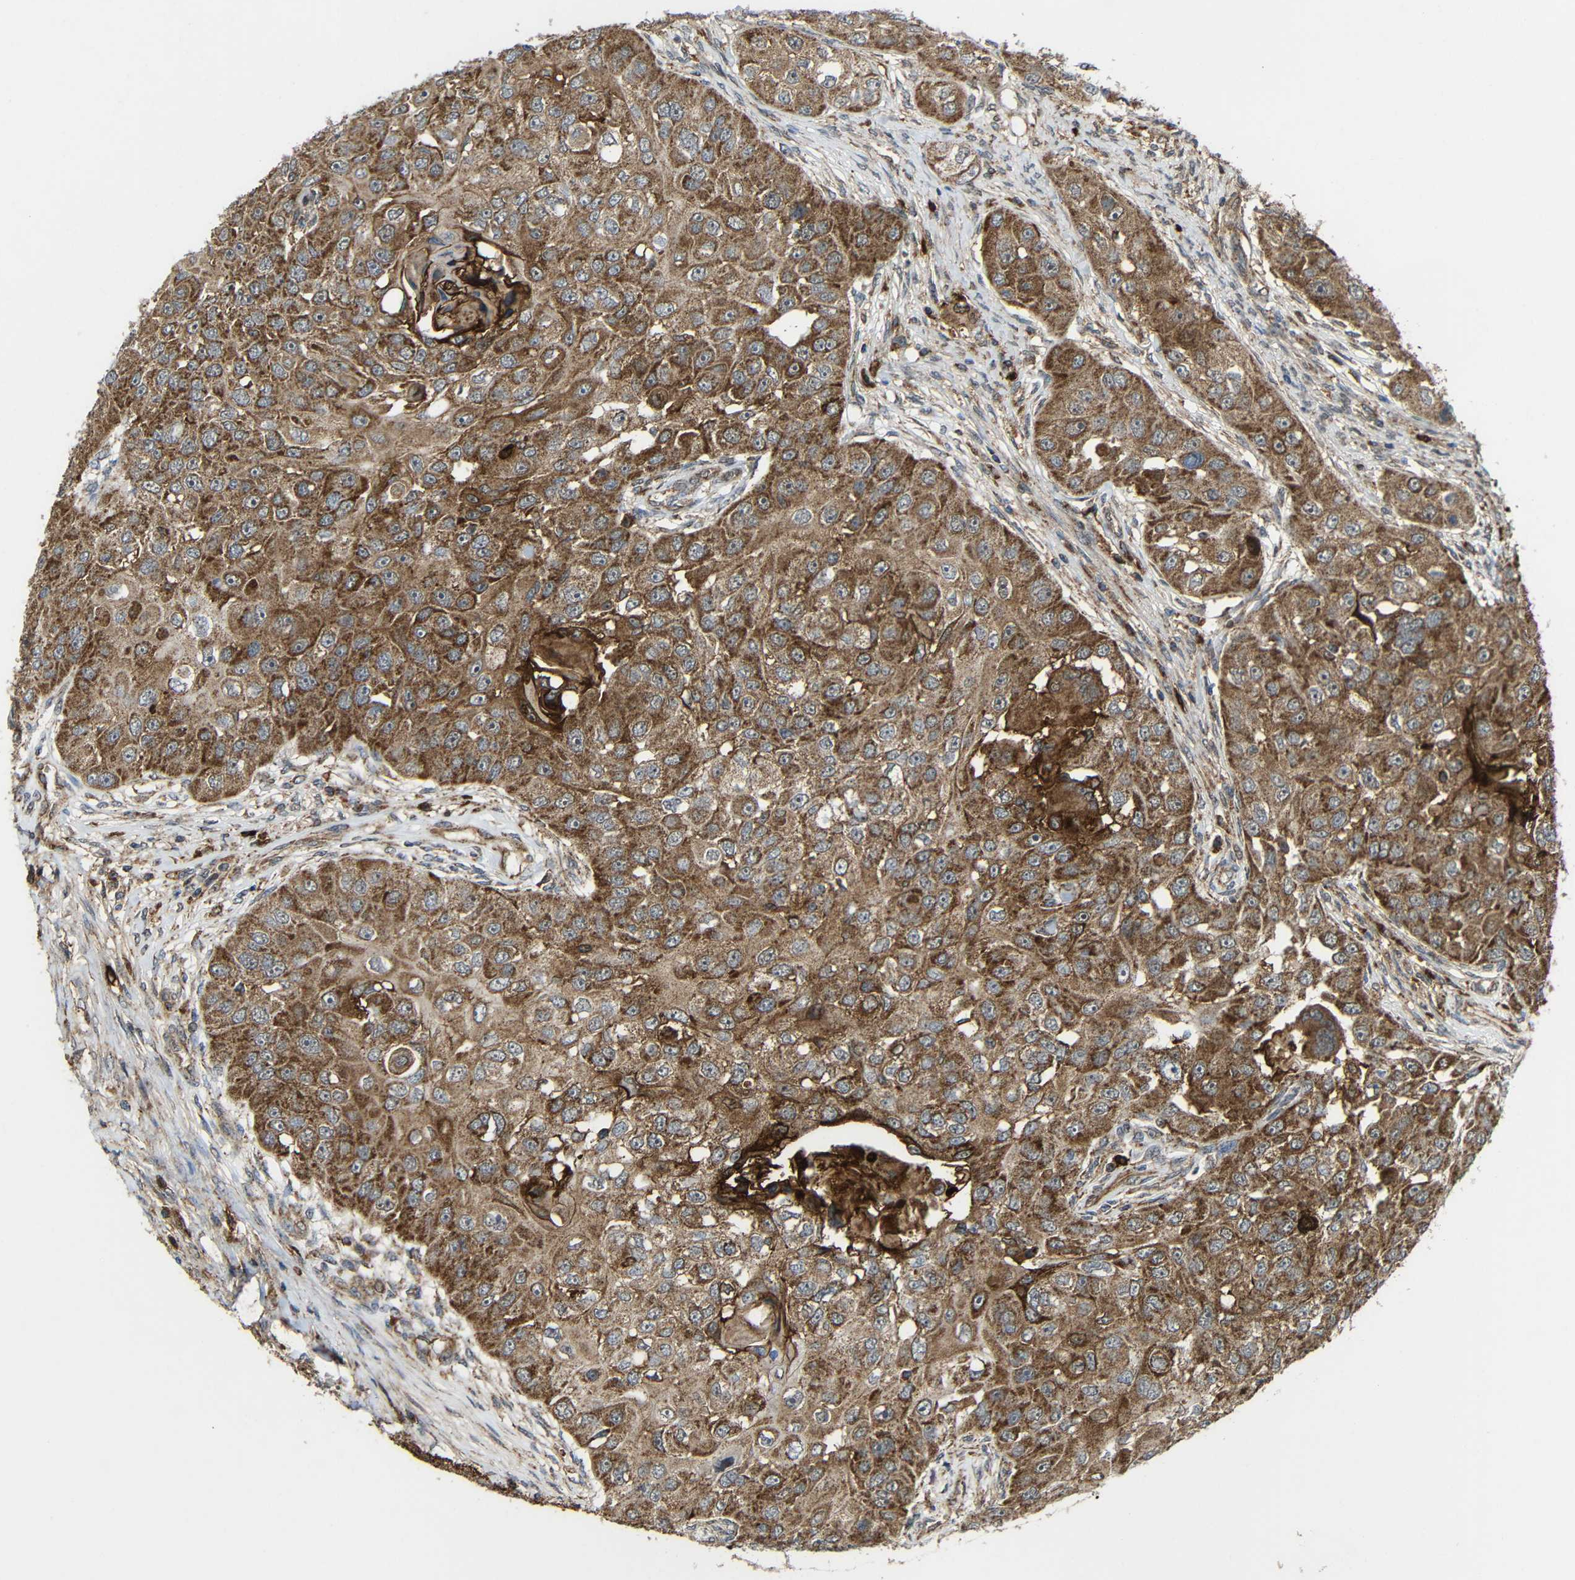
{"staining": {"intensity": "moderate", "quantity": ">75%", "location": "cytoplasmic/membranous"}, "tissue": "head and neck cancer", "cell_type": "Tumor cells", "image_type": "cancer", "snomed": [{"axis": "morphology", "description": "Normal tissue, NOS"}, {"axis": "morphology", "description": "Squamous cell carcinoma, NOS"}, {"axis": "topography", "description": "Skeletal muscle"}, {"axis": "topography", "description": "Head-Neck"}], "caption": "Head and neck cancer (squamous cell carcinoma) stained with a protein marker exhibits moderate staining in tumor cells.", "gene": "C1GALT1", "patient": {"sex": "male", "age": 51}}